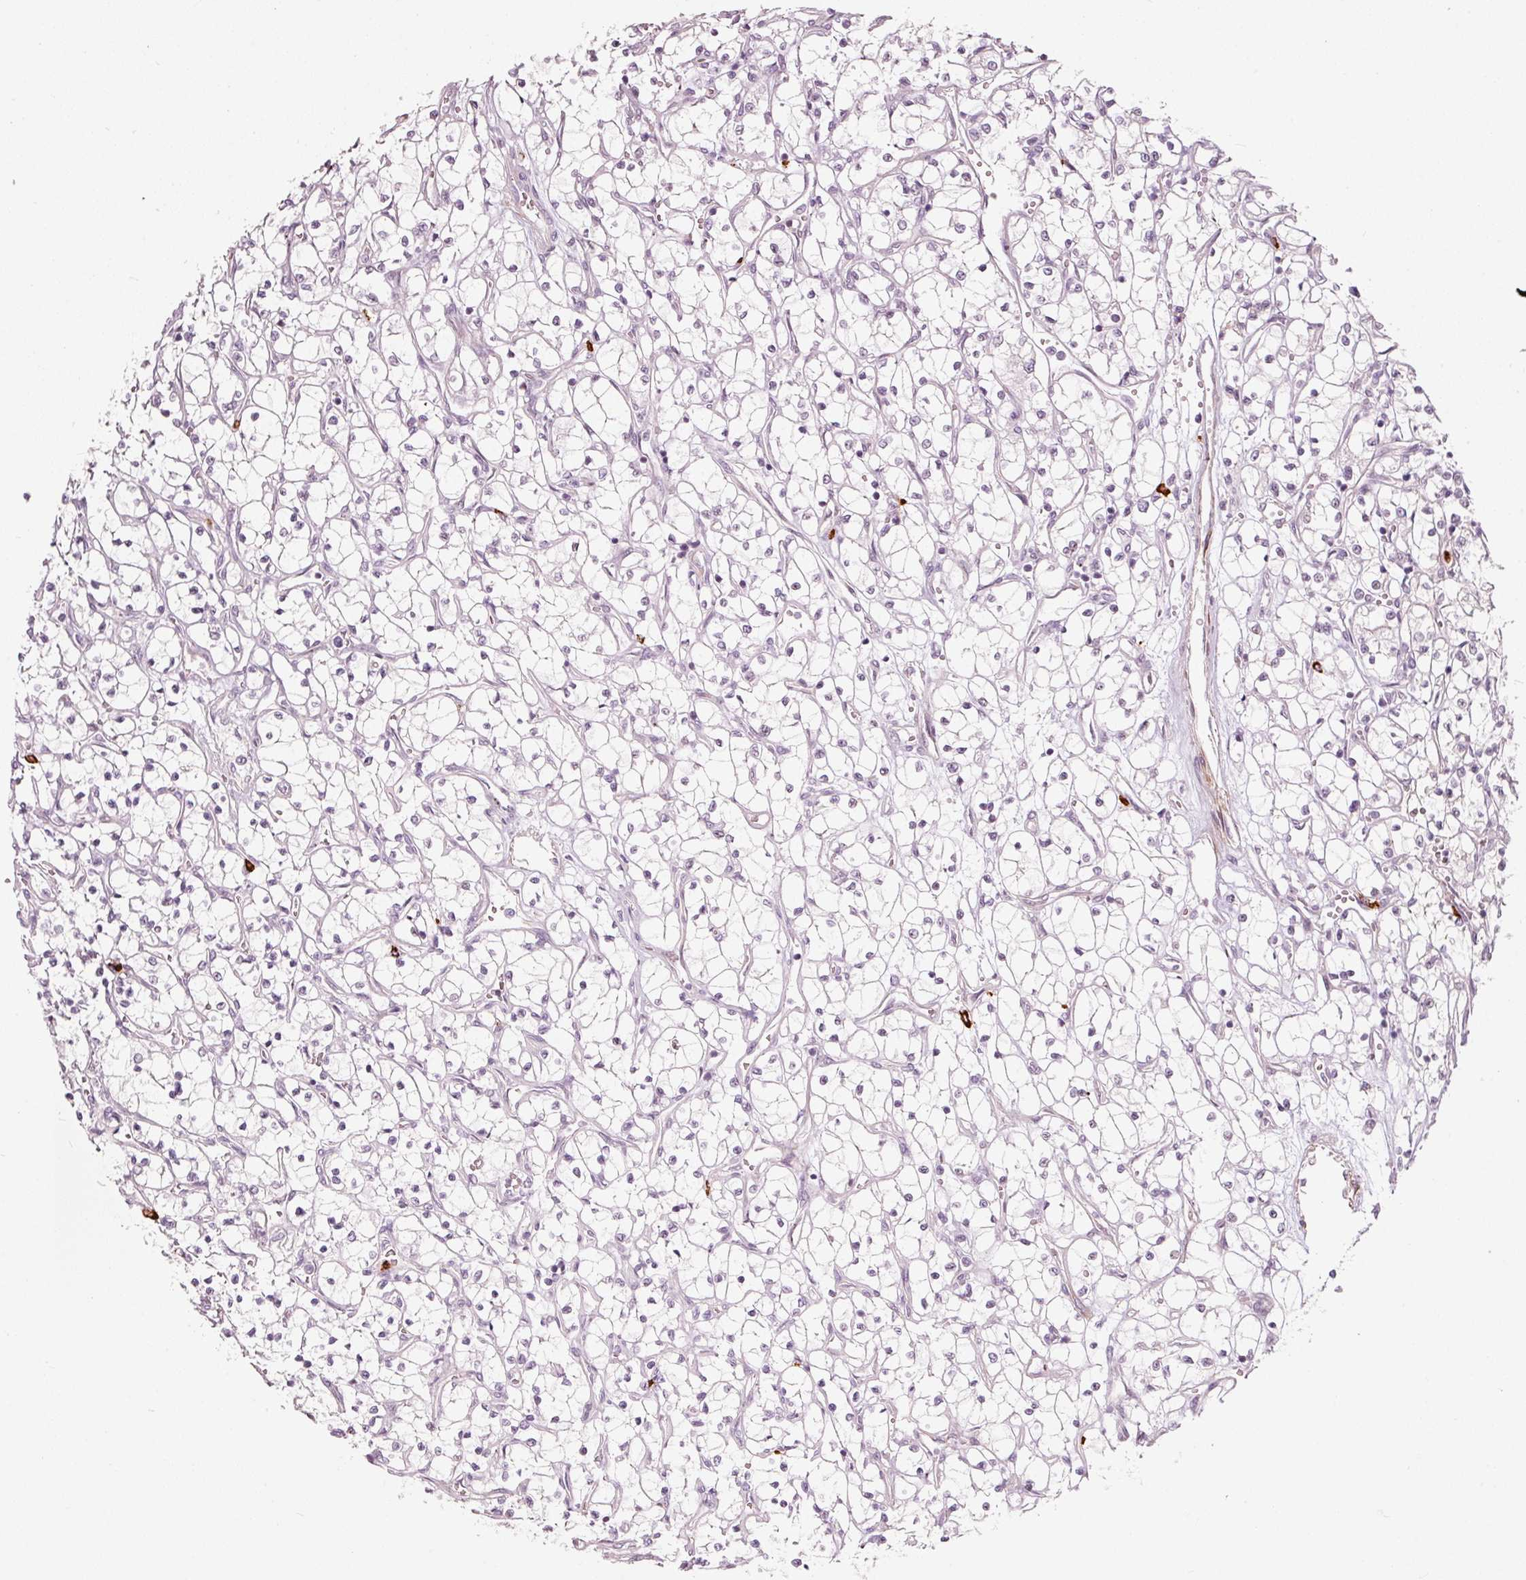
{"staining": {"intensity": "negative", "quantity": "none", "location": "none"}, "tissue": "renal cancer", "cell_type": "Tumor cells", "image_type": "cancer", "snomed": [{"axis": "morphology", "description": "Adenocarcinoma, NOS"}, {"axis": "topography", "description": "Kidney"}], "caption": "DAB immunohistochemical staining of renal cancer (adenocarcinoma) shows no significant staining in tumor cells.", "gene": "MXRA8", "patient": {"sex": "female", "age": 69}}